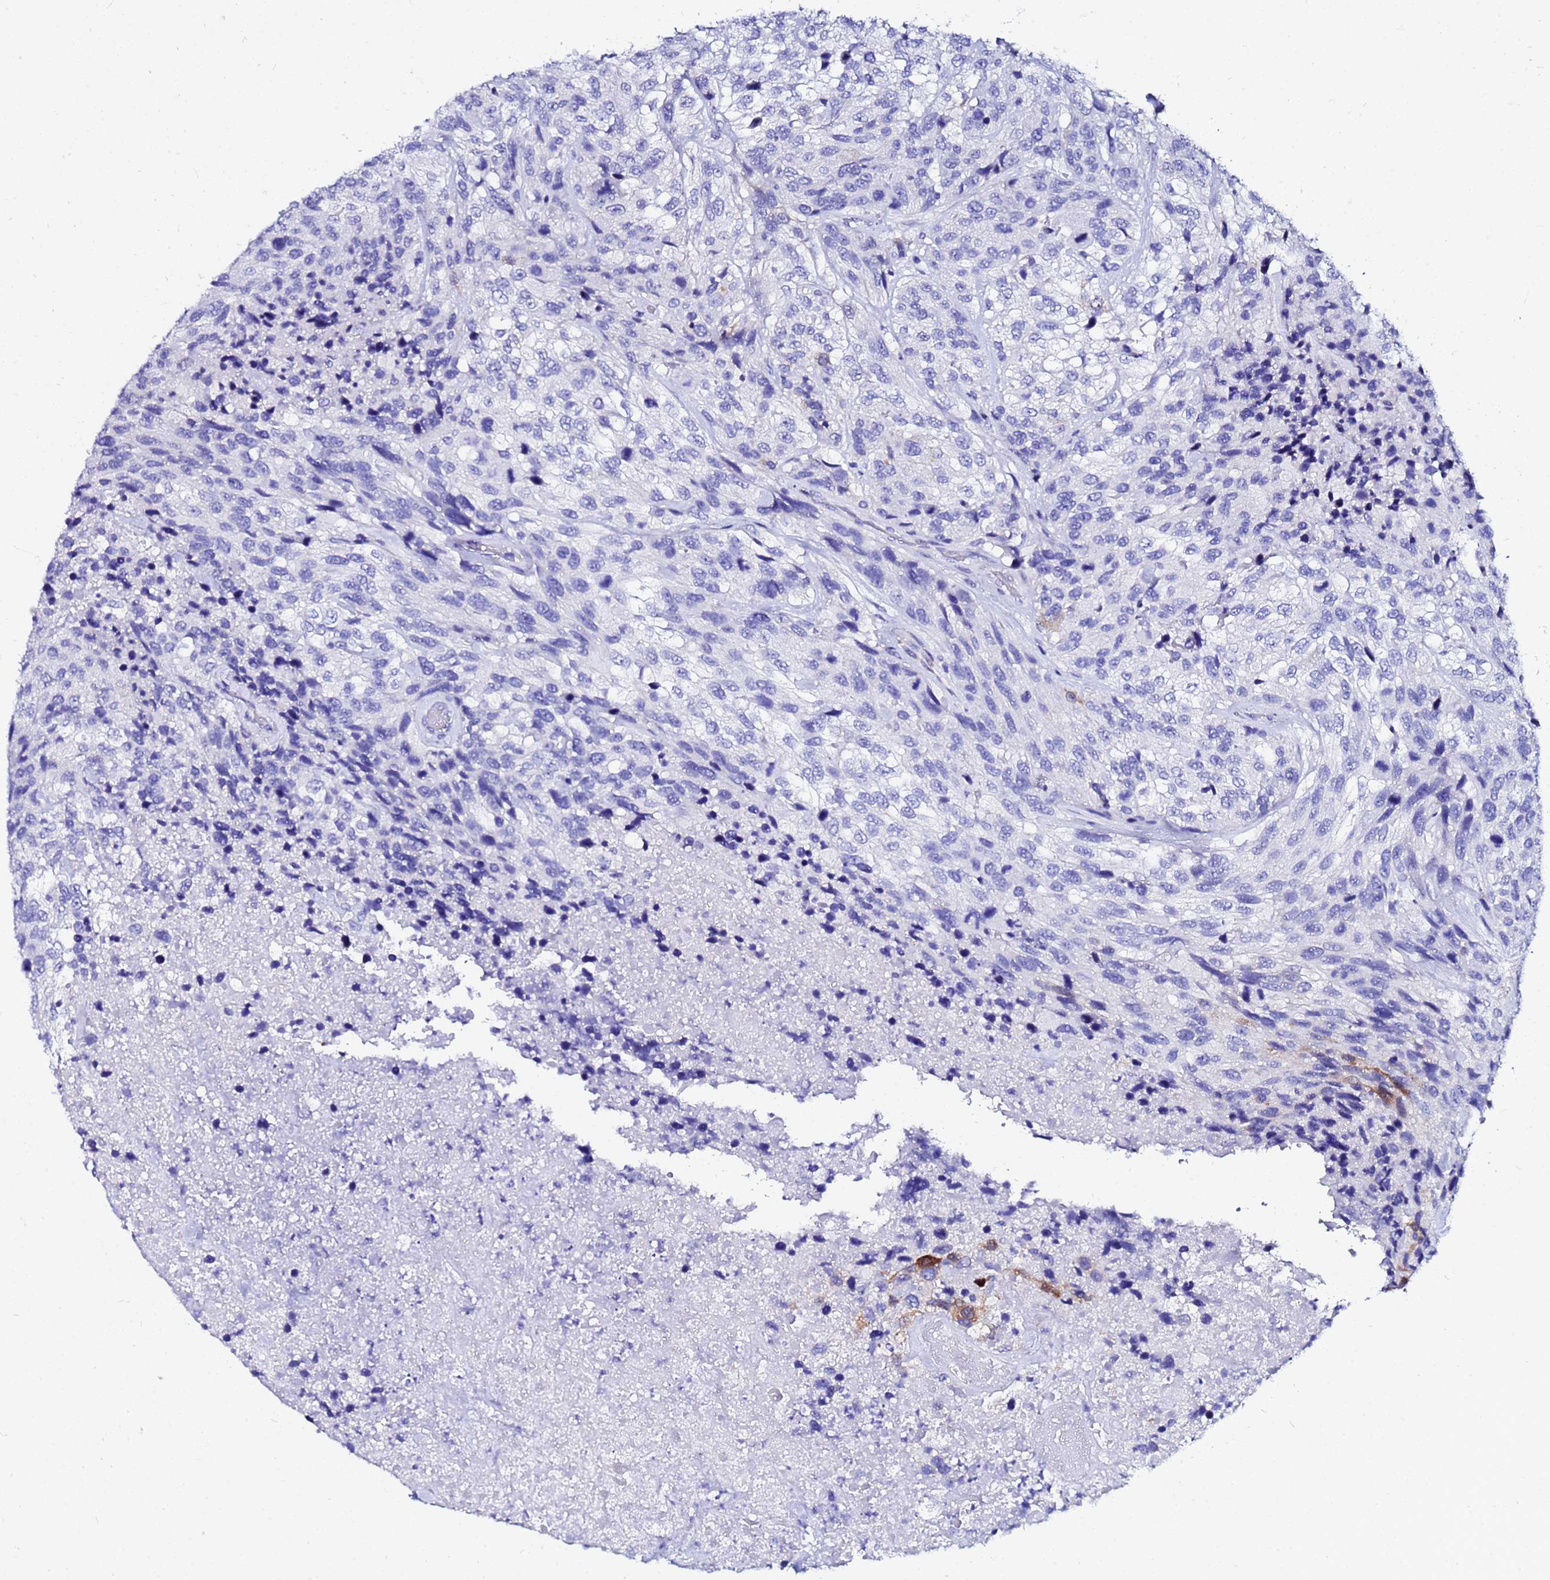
{"staining": {"intensity": "negative", "quantity": "none", "location": "none"}, "tissue": "urothelial cancer", "cell_type": "Tumor cells", "image_type": "cancer", "snomed": [{"axis": "morphology", "description": "Urothelial carcinoma, High grade"}, {"axis": "topography", "description": "Urinary bladder"}], "caption": "DAB (3,3'-diaminobenzidine) immunohistochemical staining of urothelial cancer displays no significant positivity in tumor cells. The staining was performed using DAB to visualize the protein expression in brown, while the nuclei were stained in blue with hematoxylin (Magnification: 20x).", "gene": "PPP1R14C", "patient": {"sex": "female", "age": 70}}